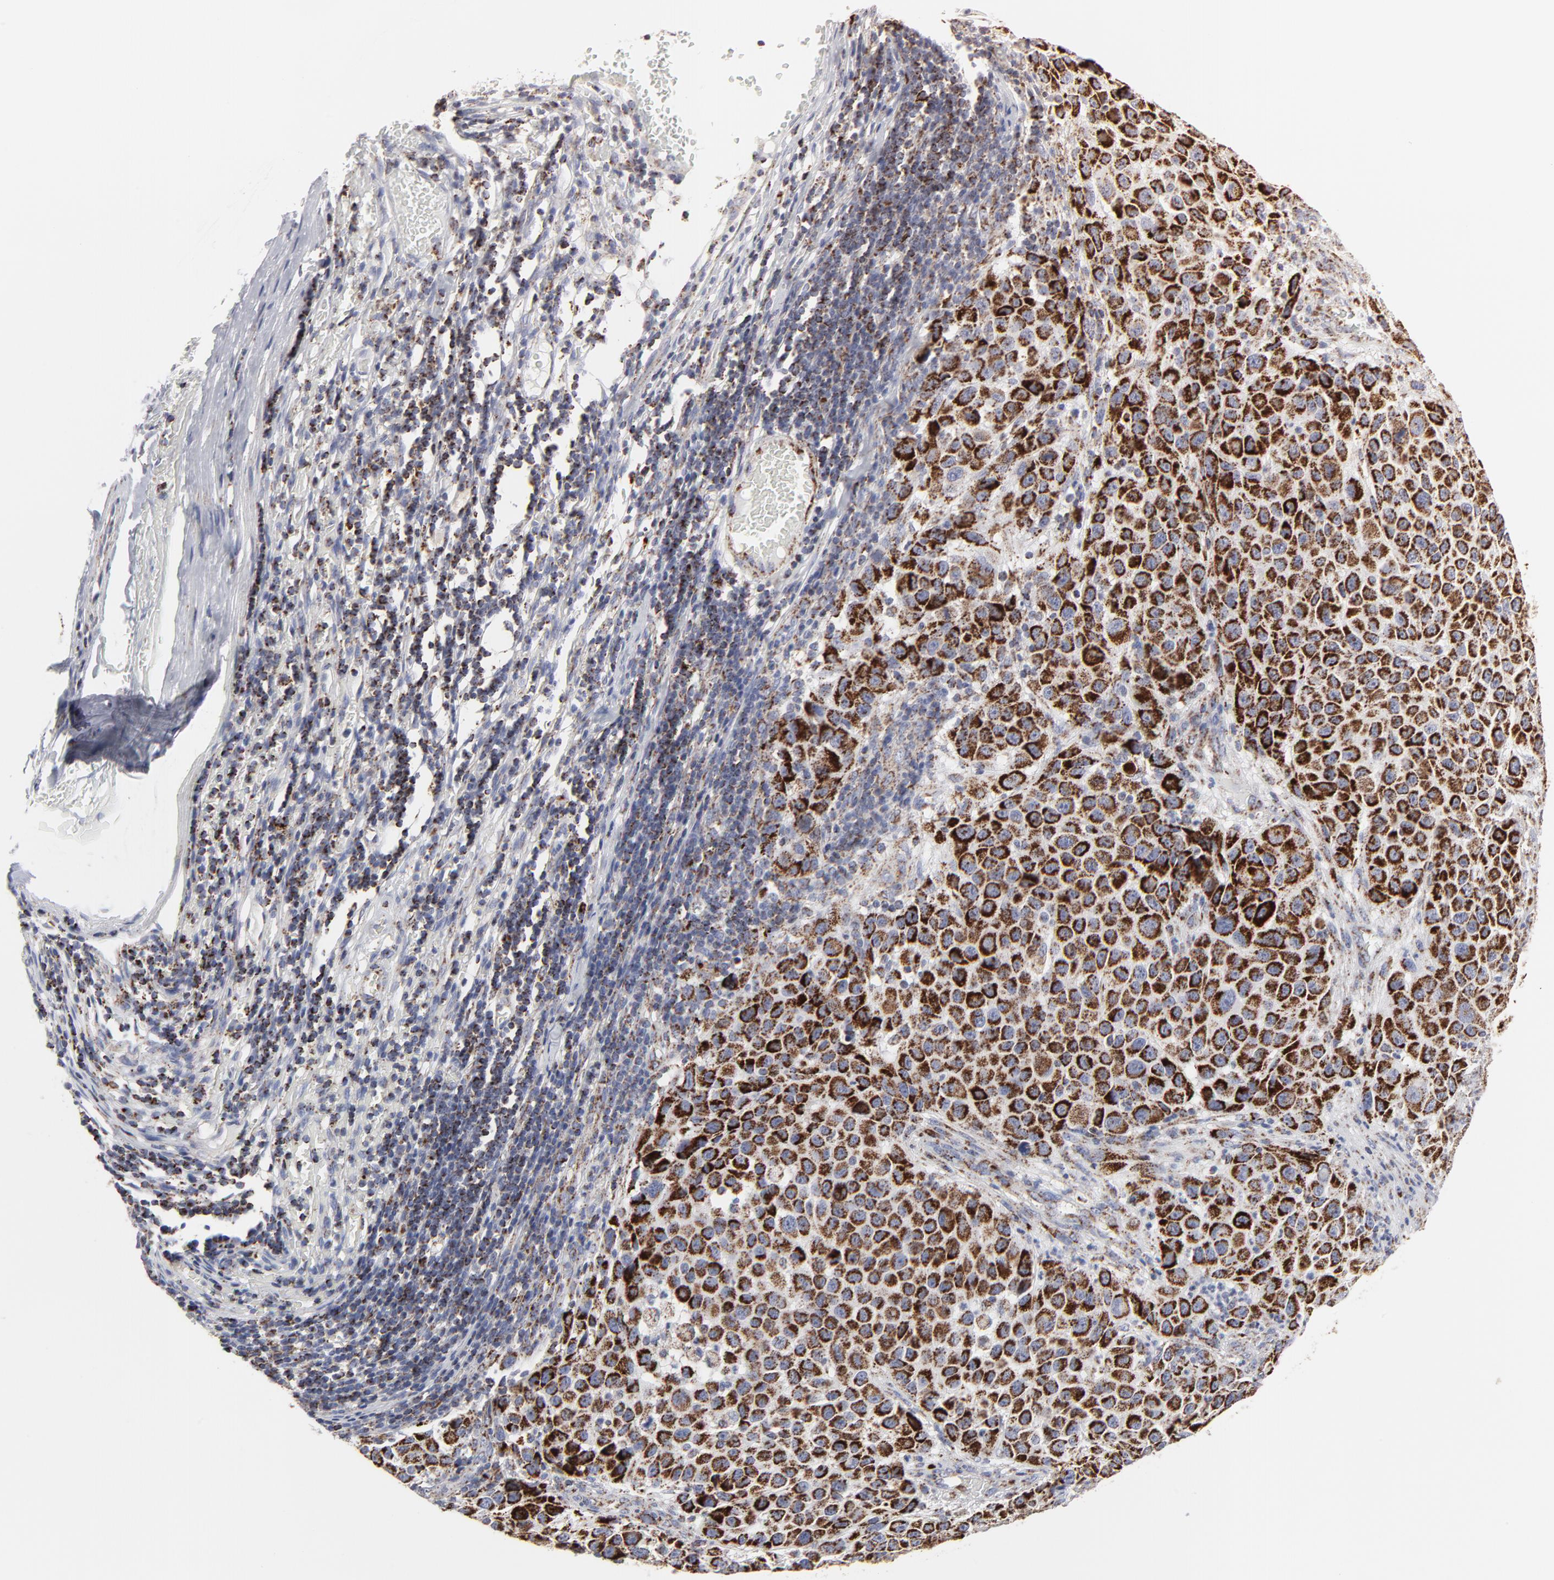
{"staining": {"intensity": "strong", "quantity": ">75%", "location": "cytoplasmic/membranous"}, "tissue": "melanoma", "cell_type": "Tumor cells", "image_type": "cancer", "snomed": [{"axis": "morphology", "description": "Malignant melanoma, Metastatic site"}, {"axis": "topography", "description": "Lymph node"}], "caption": "IHC staining of malignant melanoma (metastatic site), which displays high levels of strong cytoplasmic/membranous expression in about >75% of tumor cells indicating strong cytoplasmic/membranous protein positivity. The staining was performed using DAB (brown) for protein detection and nuclei were counterstained in hematoxylin (blue).", "gene": "TXNRD2", "patient": {"sex": "male", "age": 61}}